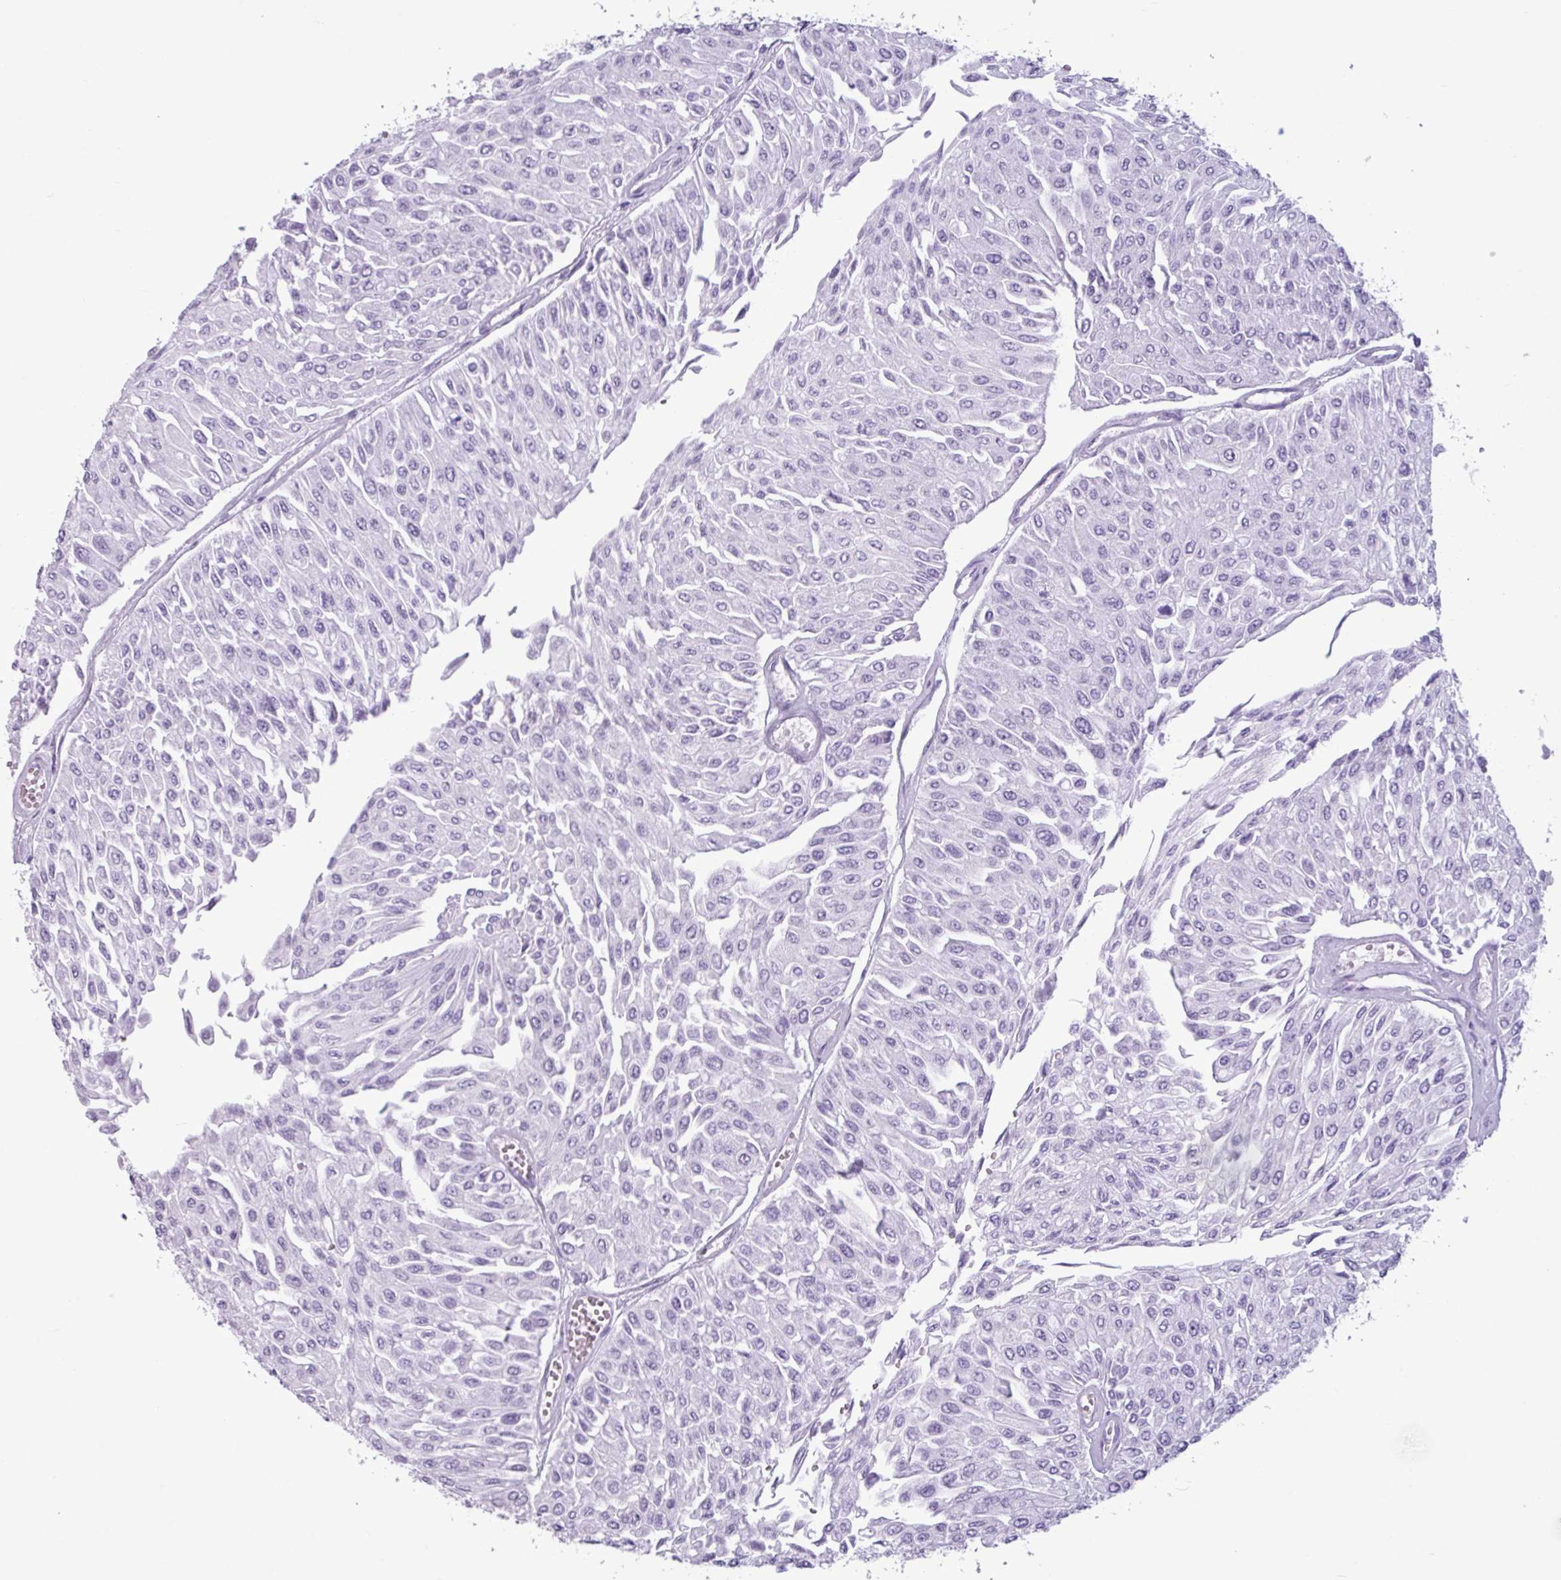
{"staining": {"intensity": "negative", "quantity": "none", "location": "none"}, "tissue": "urothelial cancer", "cell_type": "Tumor cells", "image_type": "cancer", "snomed": [{"axis": "morphology", "description": "Urothelial carcinoma, Low grade"}, {"axis": "topography", "description": "Urinary bladder"}], "caption": "Immunohistochemistry of urothelial cancer displays no positivity in tumor cells. (DAB immunohistochemistry (IHC) with hematoxylin counter stain).", "gene": "AMY1B", "patient": {"sex": "male", "age": 67}}